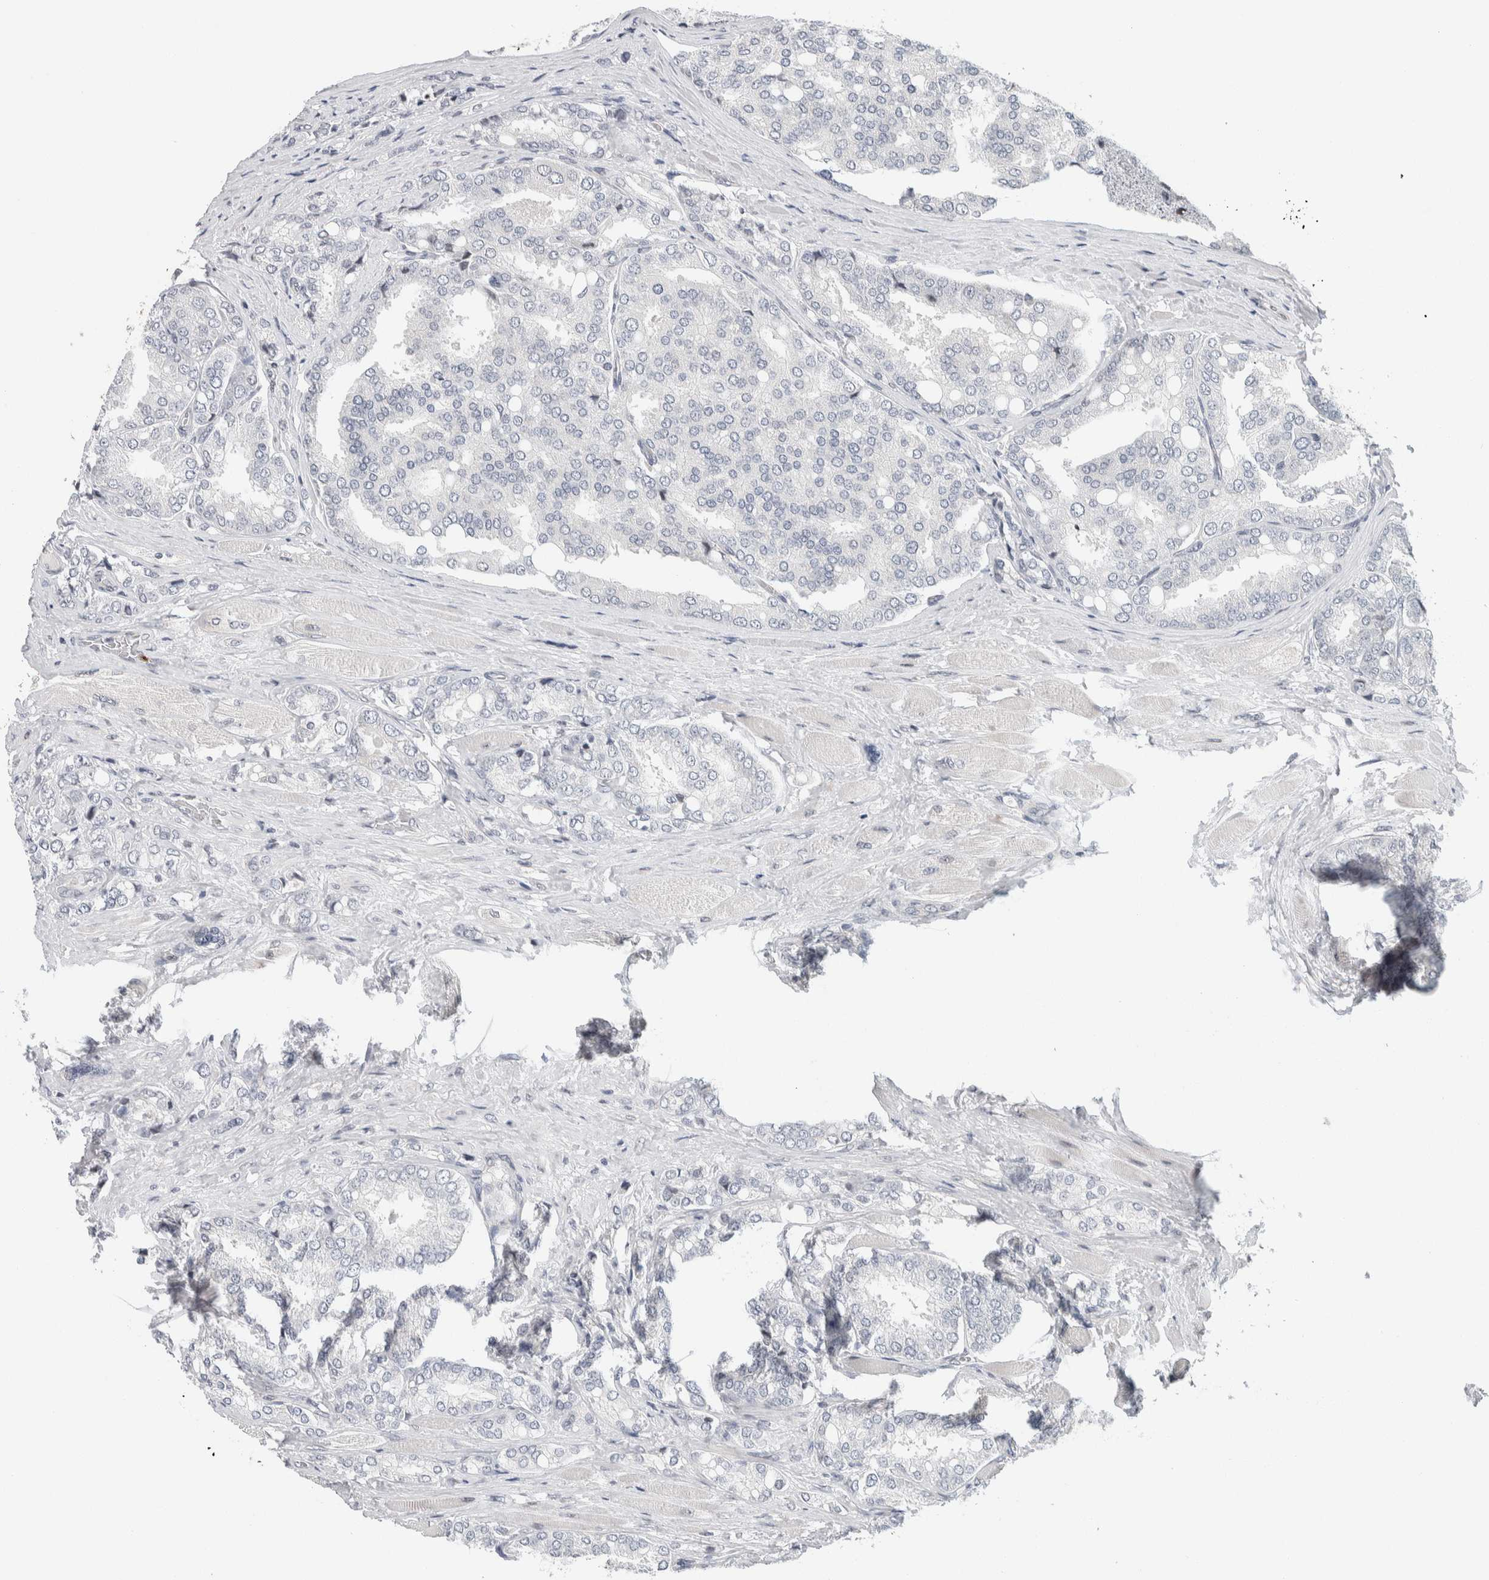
{"staining": {"intensity": "negative", "quantity": "none", "location": "none"}, "tissue": "prostate cancer", "cell_type": "Tumor cells", "image_type": "cancer", "snomed": [{"axis": "morphology", "description": "Adenocarcinoma, High grade"}, {"axis": "topography", "description": "Prostate"}], "caption": "Immunohistochemistry (IHC) image of high-grade adenocarcinoma (prostate) stained for a protein (brown), which displays no positivity in tumor cells.", "gene": "NEUROD1", "patient": {"sex": "male", "age": 50}}